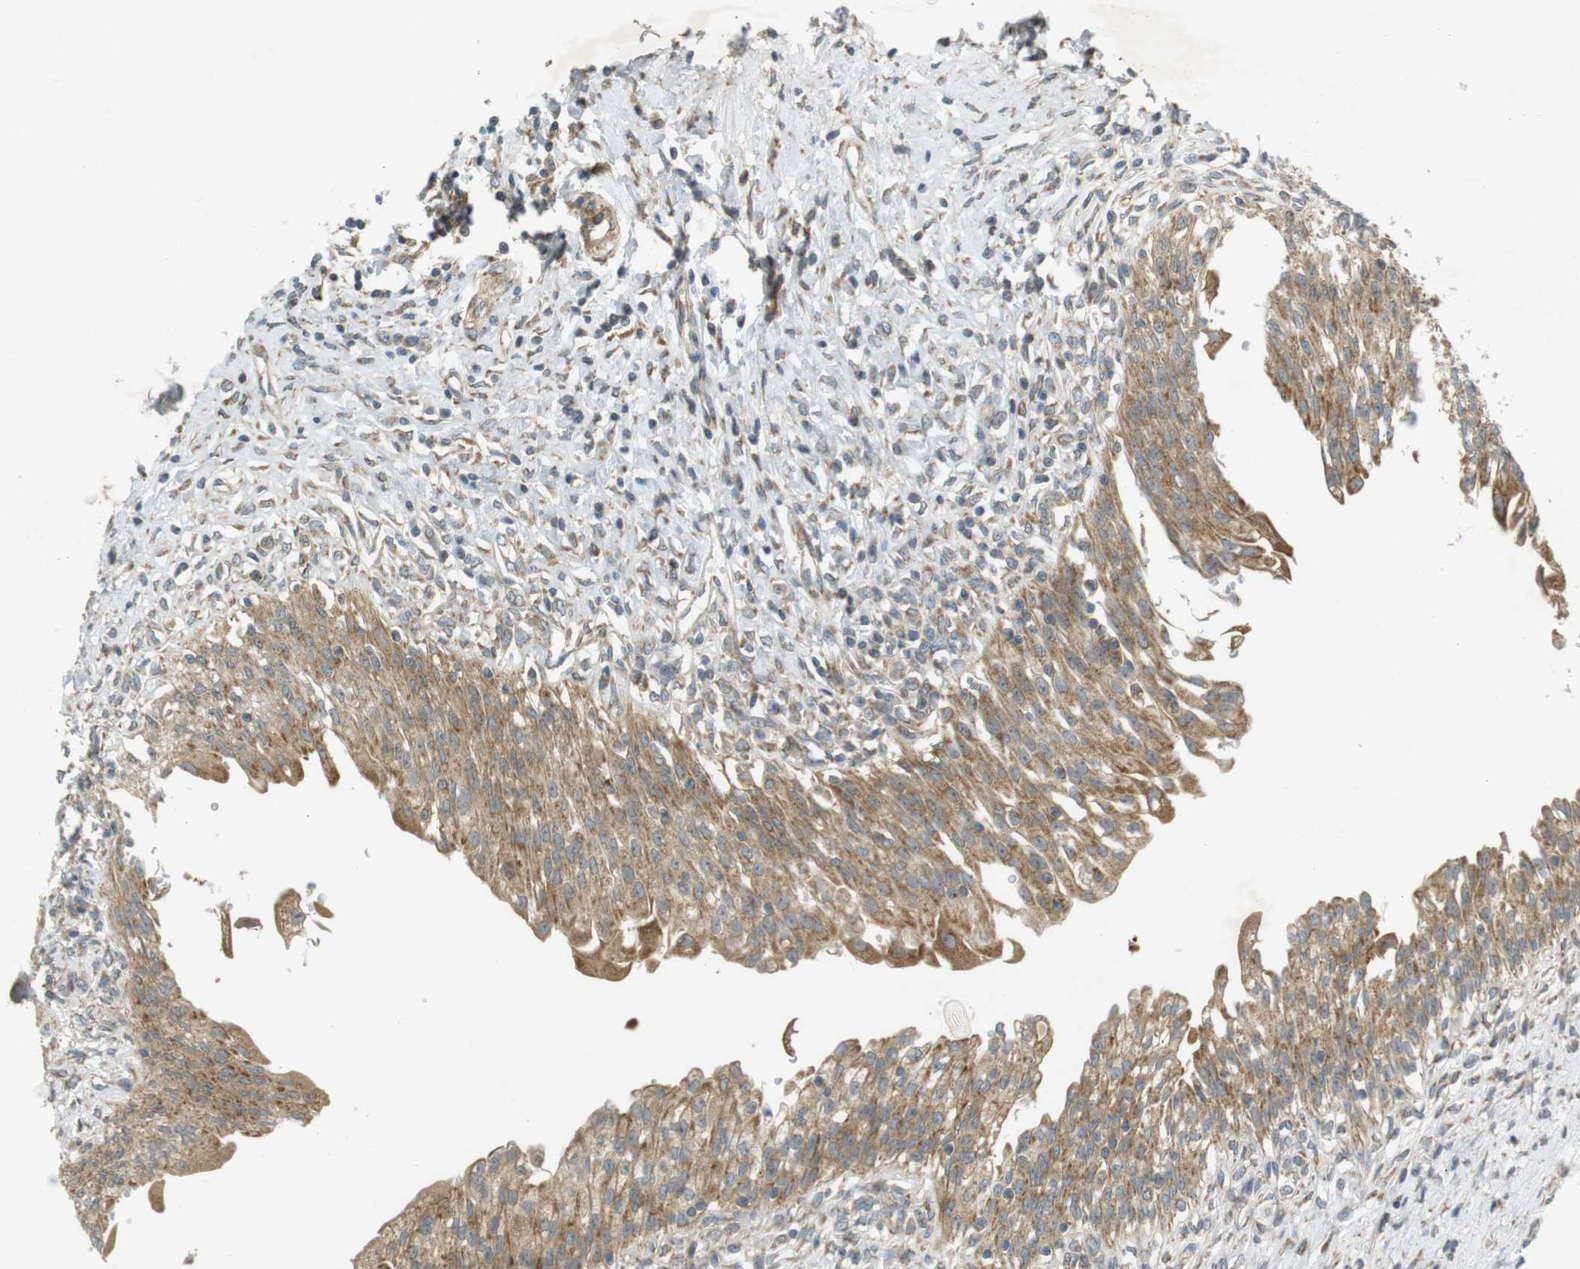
{"staining": {"intensity": "moderate", "quantity": ">75%", "location": "cytoplasmic/membranous"}, "tissue": "urinary bladder", "cell_type": "Urothelial cells", "image_type": "normal", "snomed": [{"axis": "morphology", "description": "Normal tissue, NOS"}, {"axis": "morphology", "description": "Inflammation, NOS"}, {"axis": "topography", "description": "Urinary bladder"}], "caption": "Protein expression analysis of benign human urinary bladder reveals moderate cytoplasmic/membranous expression in approximately >75% of urothelial cells. Using DAB (3,3'-diaminobenzidine) (brown) and hematoxylin (blue) stains, captured at high magnification using brightfield microscopy.", "gene": "SLC41A1", "patient": {"sex": "female", "age": 80}}